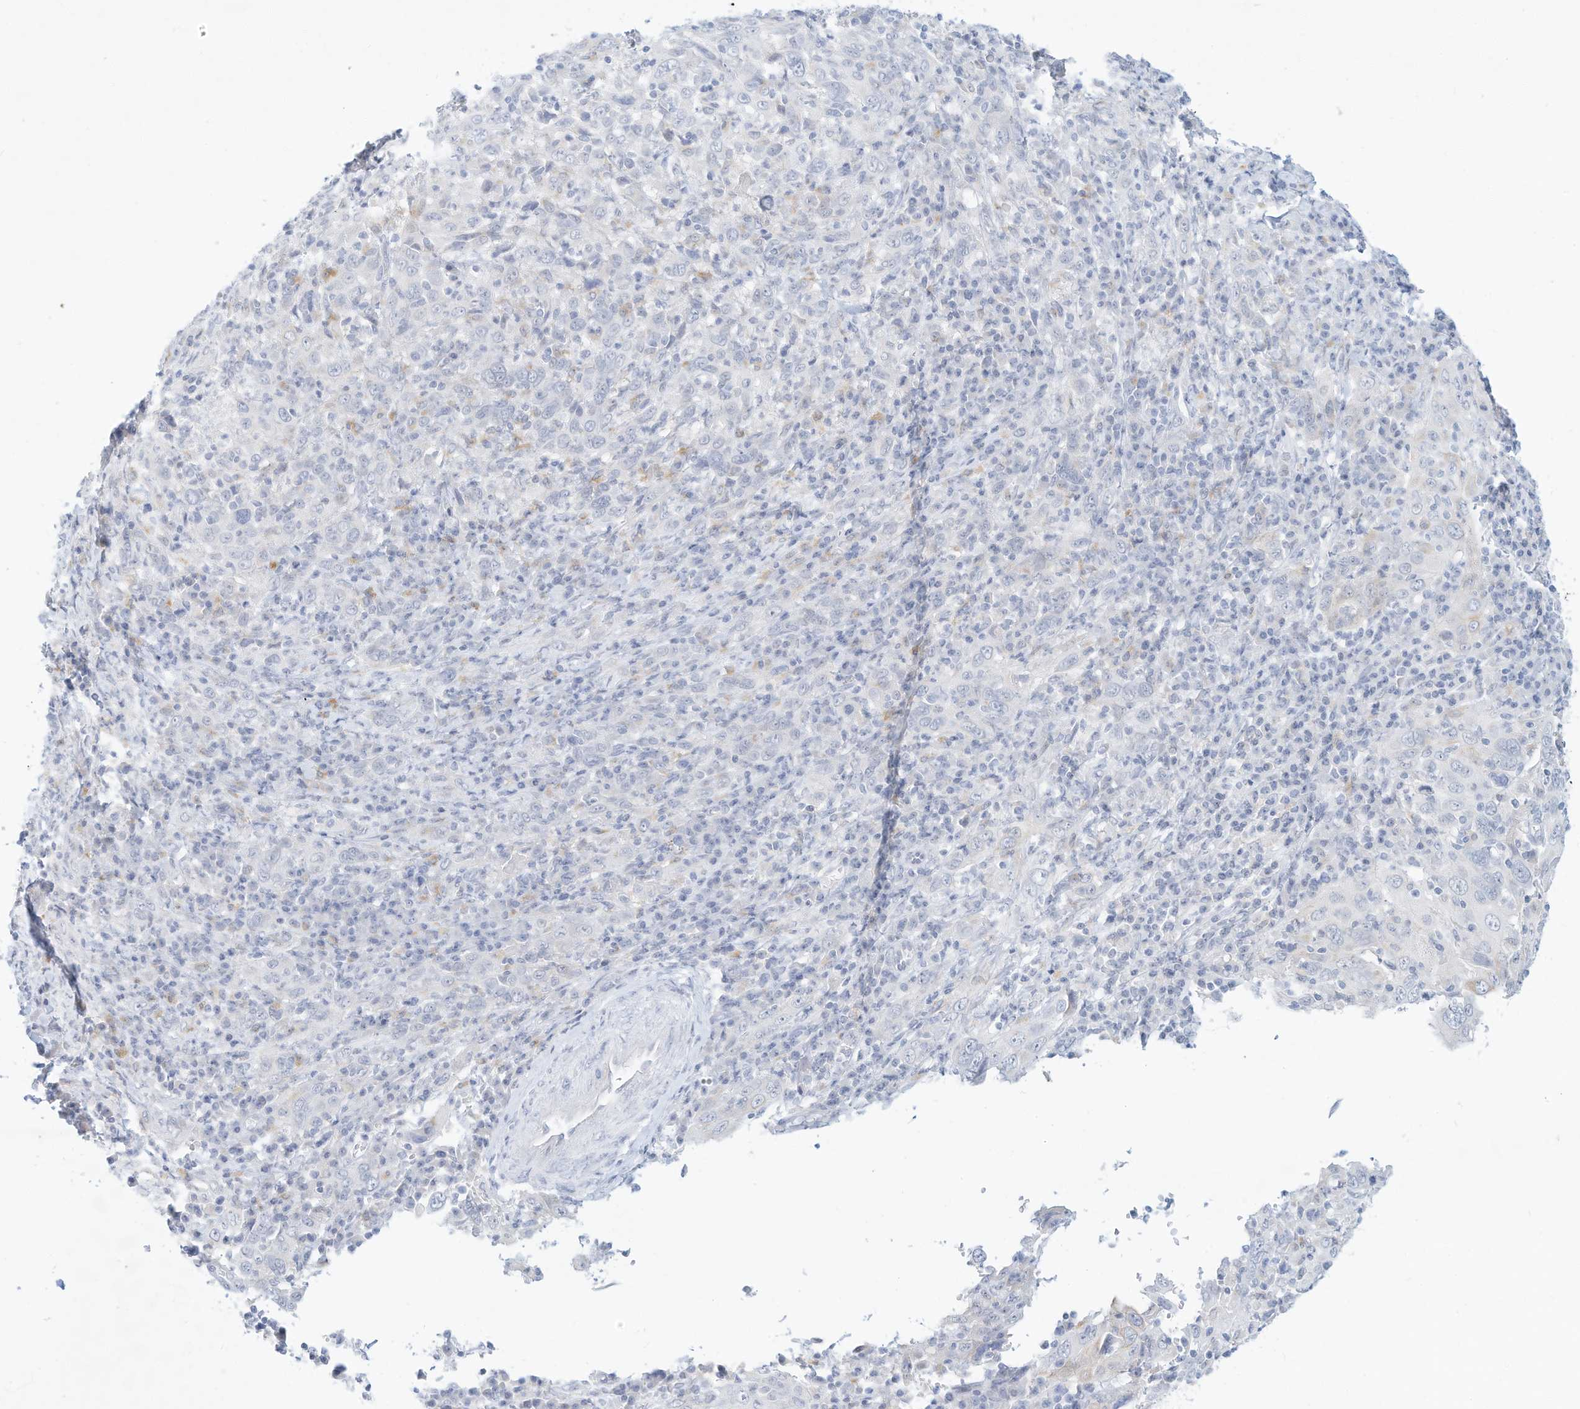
{"staining": {"intensity": "negative", "quantity": "none", "location": "none"}, "tissue": "cervical cancer", "cell_type": "Tumor cells", "image_type": "cancer", "snomed": [{"axis": "morphology", "description": "Squamous cell carcinoma, NOS"}, {"axis": "topography", "description": "Cervix"}], "caption": "The IHC image has no significant positivity in tumor cells of cervical cancer tissue.", "gene": "PAK6", "patient": {"sex": "female", "age": 46}}